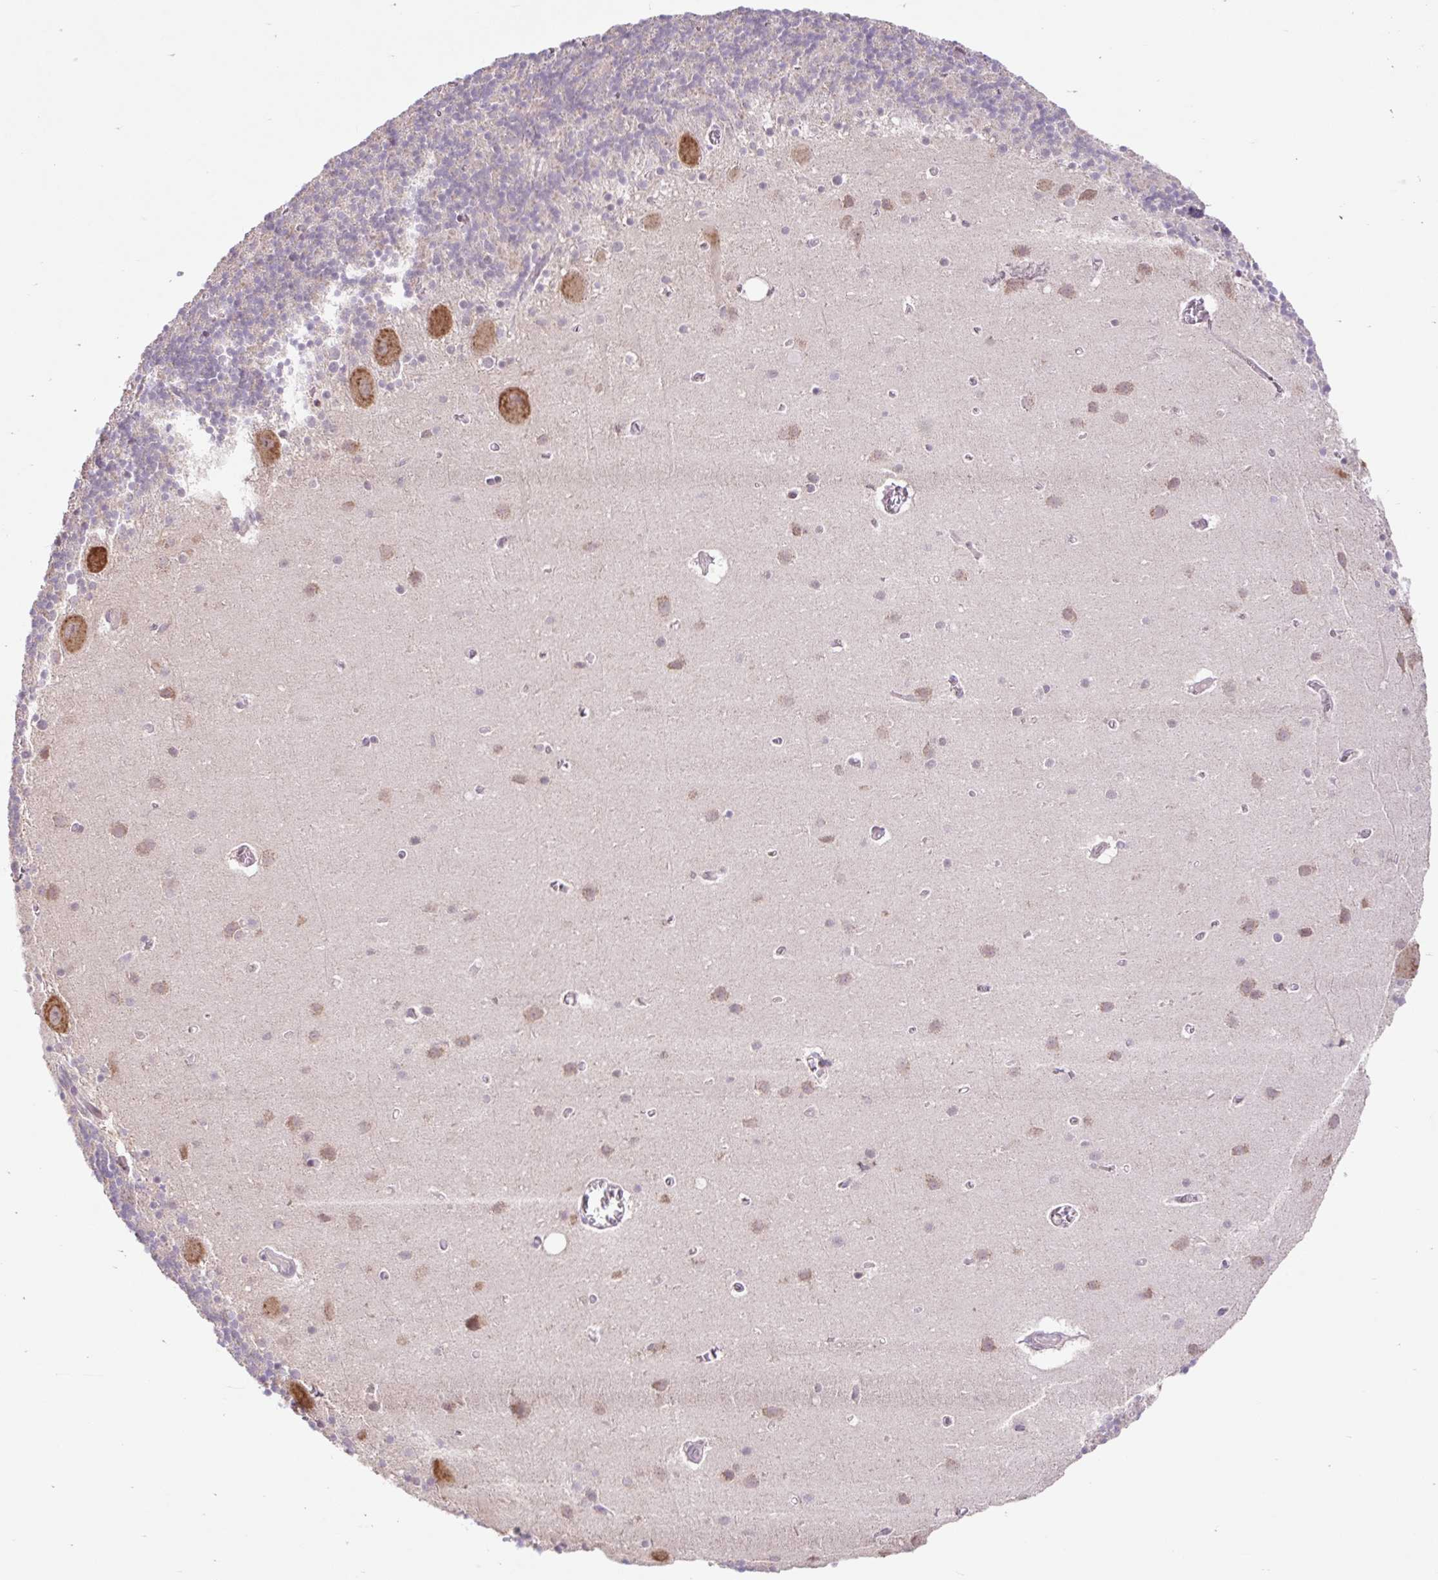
{"staining": {"intensity": "negative", "quantity": "none", "location": "none"}, "tissue": "cerebellum", "cell_type": "Cells in granular layer", "image_type": "normal", "snomed": [{"axis": "morphology", "description": "Normal tissue, NOS"}, {"axis": "topography", "description": "Cerebellum"}], "caption": "The immunohistochemistry (IHC) image has no significant expression in cells in granular layer of cerebellum. Nuclei are stained in blue.", "gene": "HFE", "patient": {"sex": "male", "age": 70}}